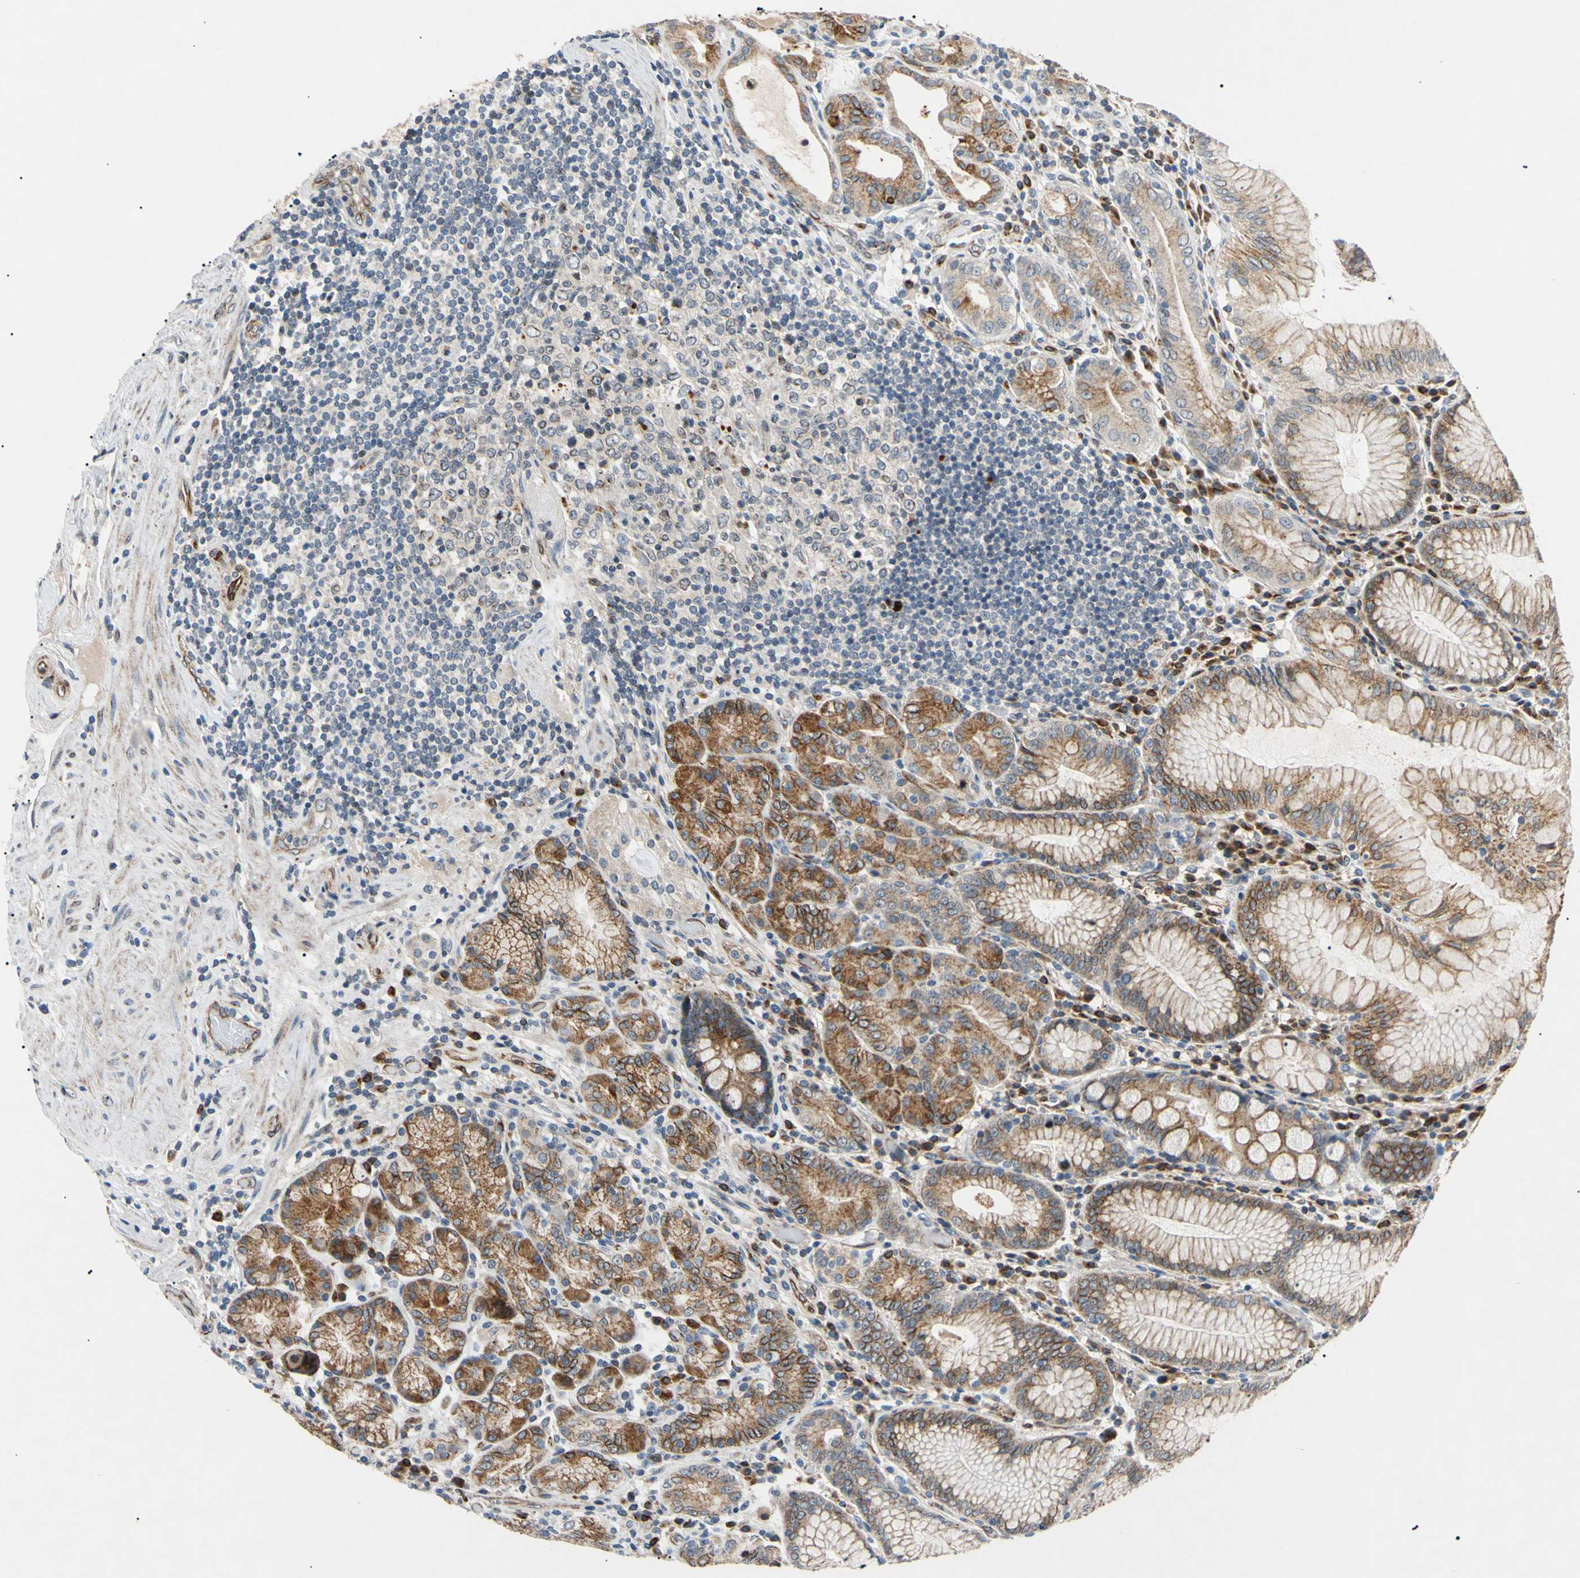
{"staining": {"intensity": "moderate", "quantity": ">75%", "location": "cytoplasmic/membranous"}, "tissue": "stomach", "cell_type": "Glandular cells", "image_type": "normal", "snomed": [{"axis": "morphology", "description": "Normal tissue, NOS"}, {"axis": "topography", "description": "Stomach, lower"}], "caption": "DAB (3,3'-diaminobenzidine) immunohistochemical staining of benign stomach exhibits moderate cytoplasmic/membranous protein expression in about >75% of glandular cells. (DAB (3,3'-diaminobenzidine) = brown stain, brightfield microscopy at high magnification).", "gene": "TUBB4A", "patient": {"sex": "female", "age": 76}}